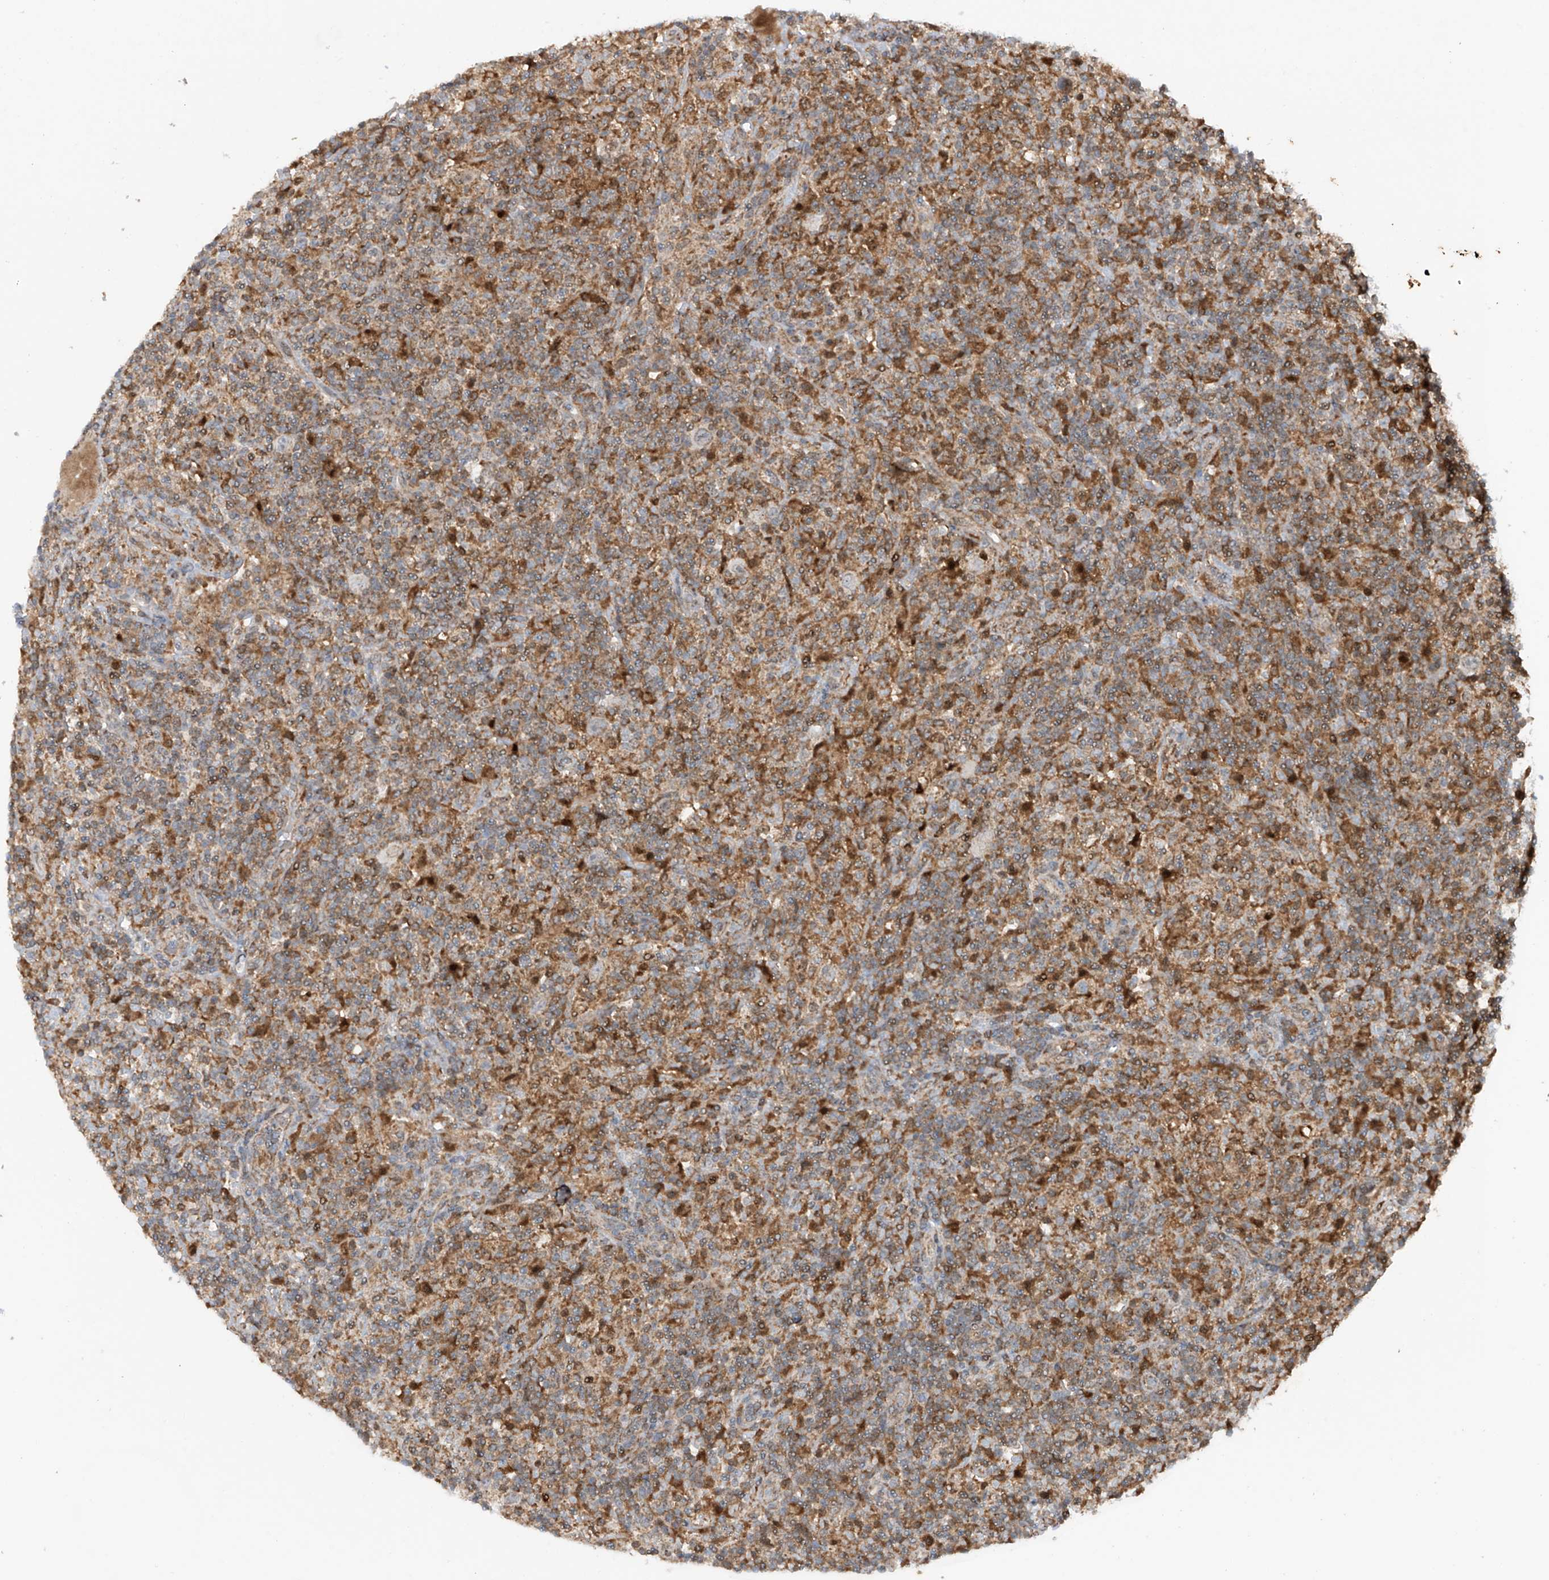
{"staining": {"intensity": "negative", "quantity": "none", "location": "none"}, "tissue": "lymphoma", "cell_type": "Tumor cells", "image_type": "cancer", "snomed": [{"axis": "morphology", "description": "Hodgkin's disease, NOS"}, {"axis": "topography", "description": "Lymph node"}], "caption": "Tumor cells show no significant staining in Hodgkin's disease.", "gene": "SAMD3", "patient": {"sex": "male", "age": 70}}